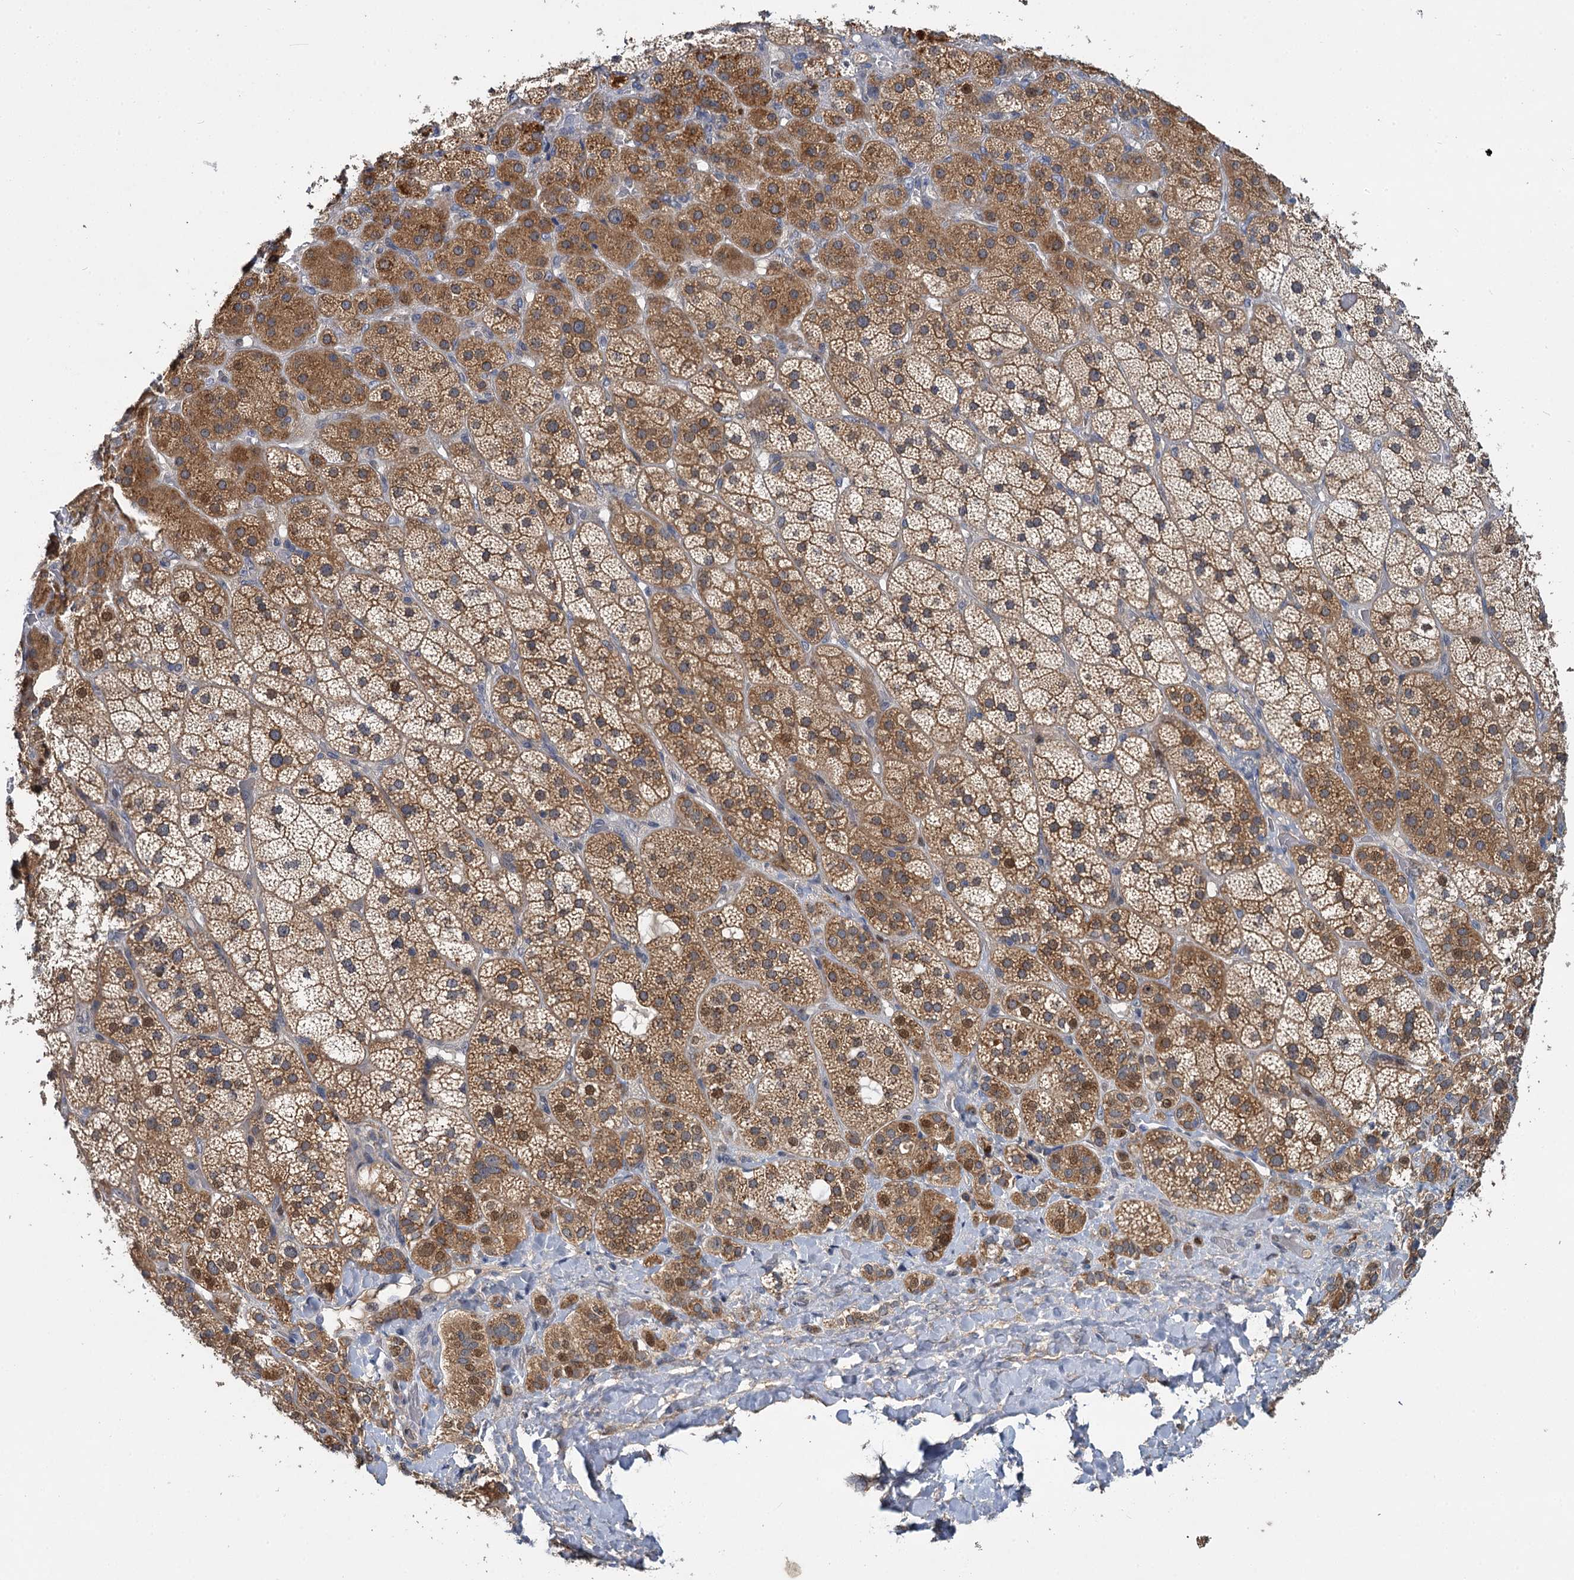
{"staining": {"intensity": "strong", "quantity": ">75%", "location": "cytoplasmic/membranous,nuclear"}, "tissue": "adrenal gland", "cell_type": "Glandular cells", "image_type": "normal", "snomed": [{"axis": "morphology", "description": "Normal tissue, NOS"}, {"axis": "topography", "description": "Adrenal gland"}], "caption": "This image shows unremarkable adrenal gland stained with IHC to label a protein in brown. The cytoplasmic/membranous,nuclear of glandular cells show strong positivity for the protein. Nuclei are counter-stained blue.", "gene": "TMEM39A", "patient": {"sex": "male", "age": 57}}